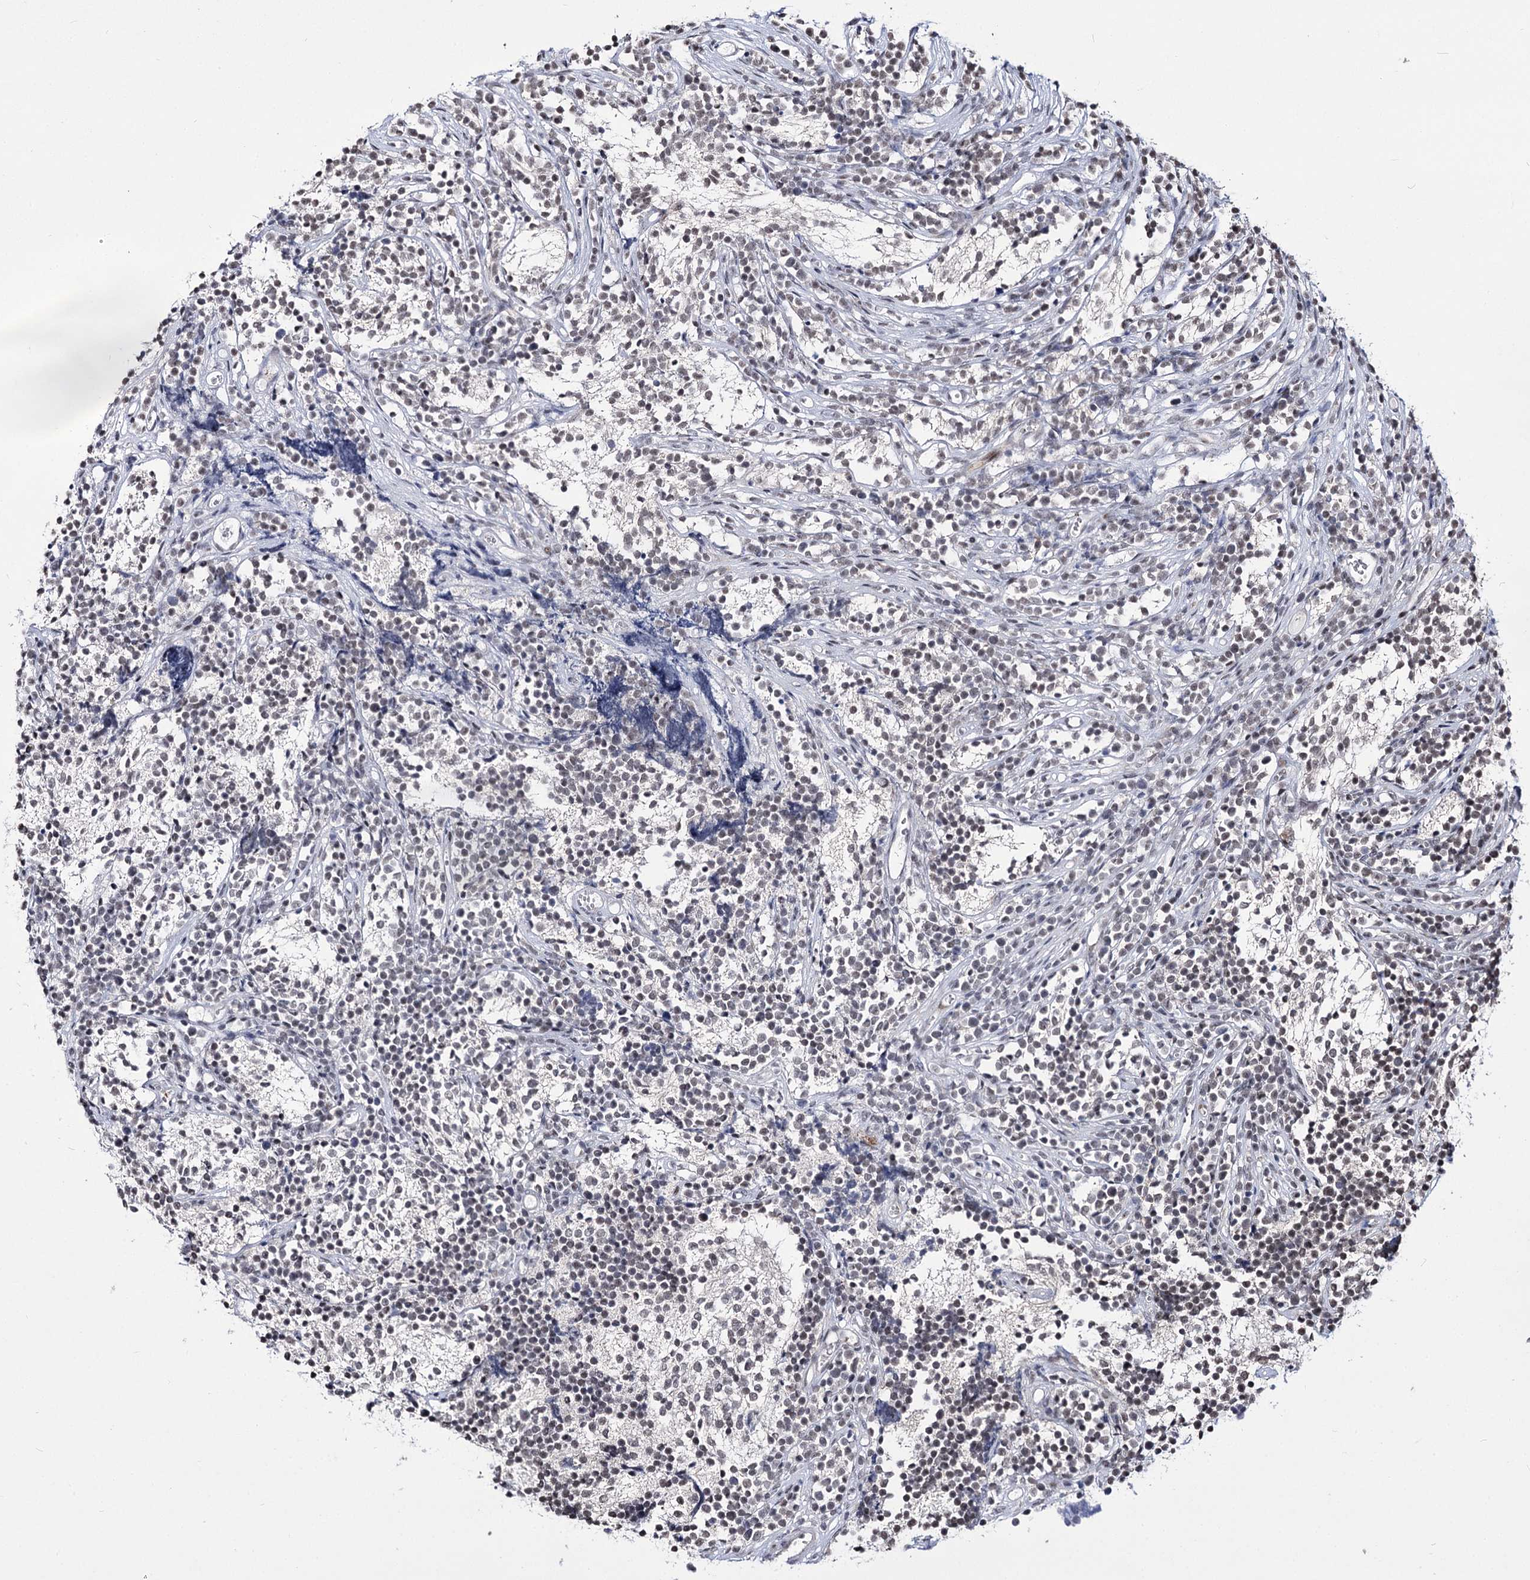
{"staining": {"intensity": "weak", "quantity": "<25%", "location": "nuclear"}, "tissue": "glioma", "cell_type": "Tumor cells", "image_type": "cancer", "snomed": [{"axis": "morphology", "description": "Glioma, malignant, Low grade"}, {"axis": "topography", "description": "Brain"}], "caption": "A high-resolution histopathology image shows immunohistochemistry (IHC) staining of malignant glioma (low-grade), which demonstrates no significant staining in tumor cells.", "gene": "STOX1", "patient": {"sex": "female", "age": 1}}